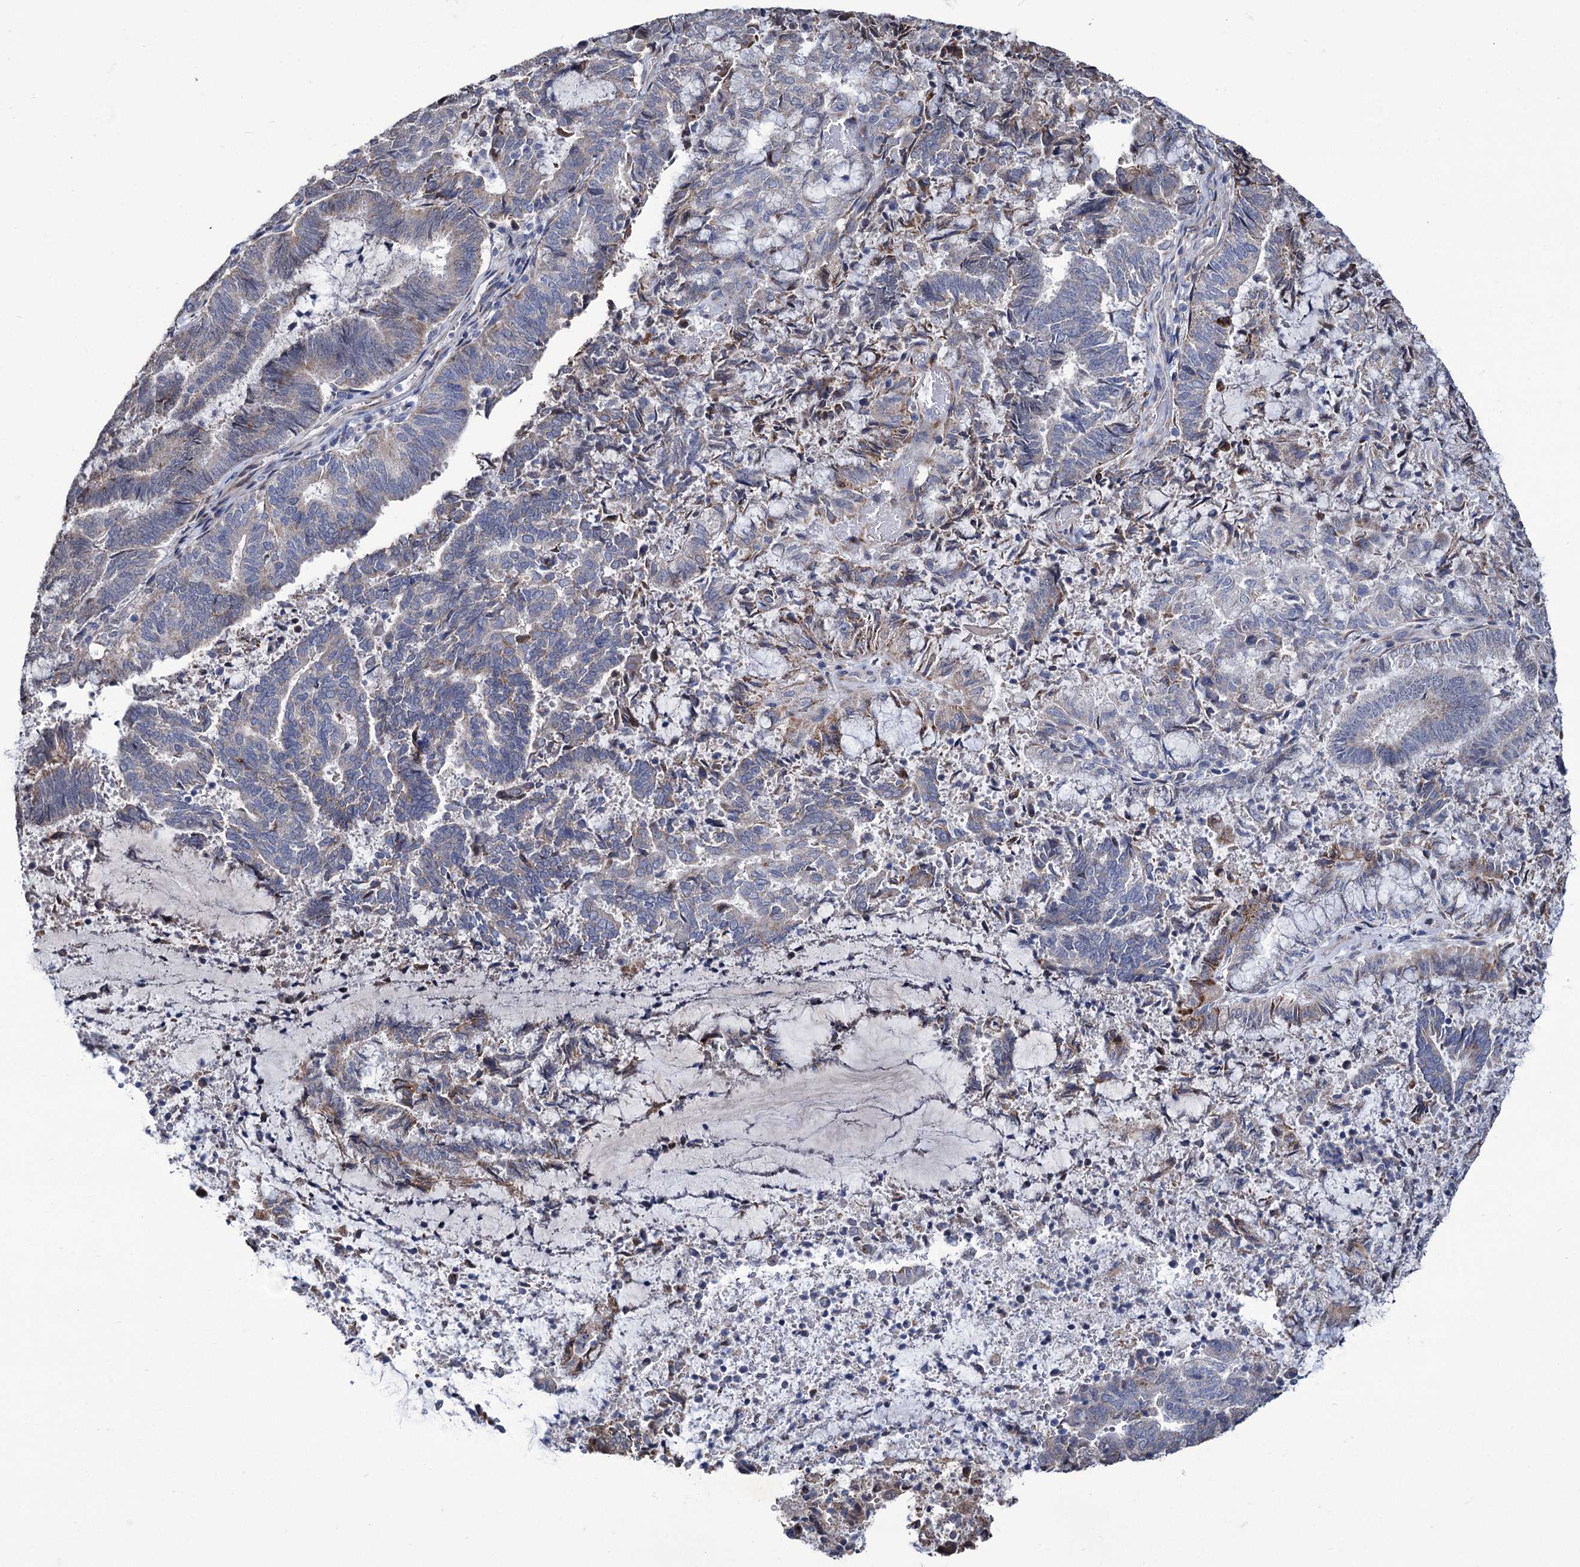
{"staining": {"intensity": "weak", "quantity": "<25%", "location": "cytoplasmic/membranous"}, "tissue": "endometrial cancer", "cell_type": "Tumor cells", "image_type": "cancer", "snomed": [{"axis": "morphology", "description": "Adenocarcinoma, NOS"}, {"axis": "topography", "description": "Endometrium"}], "caption": "IHC image of human endometrial cancer stained for a protein (brown), which demonstrates no positivity in tumor cells. (DAB immunohistochemistry, high magnification).", "gene": "TUBGCP5", "patient": {"sex": "female", "age": 80}}